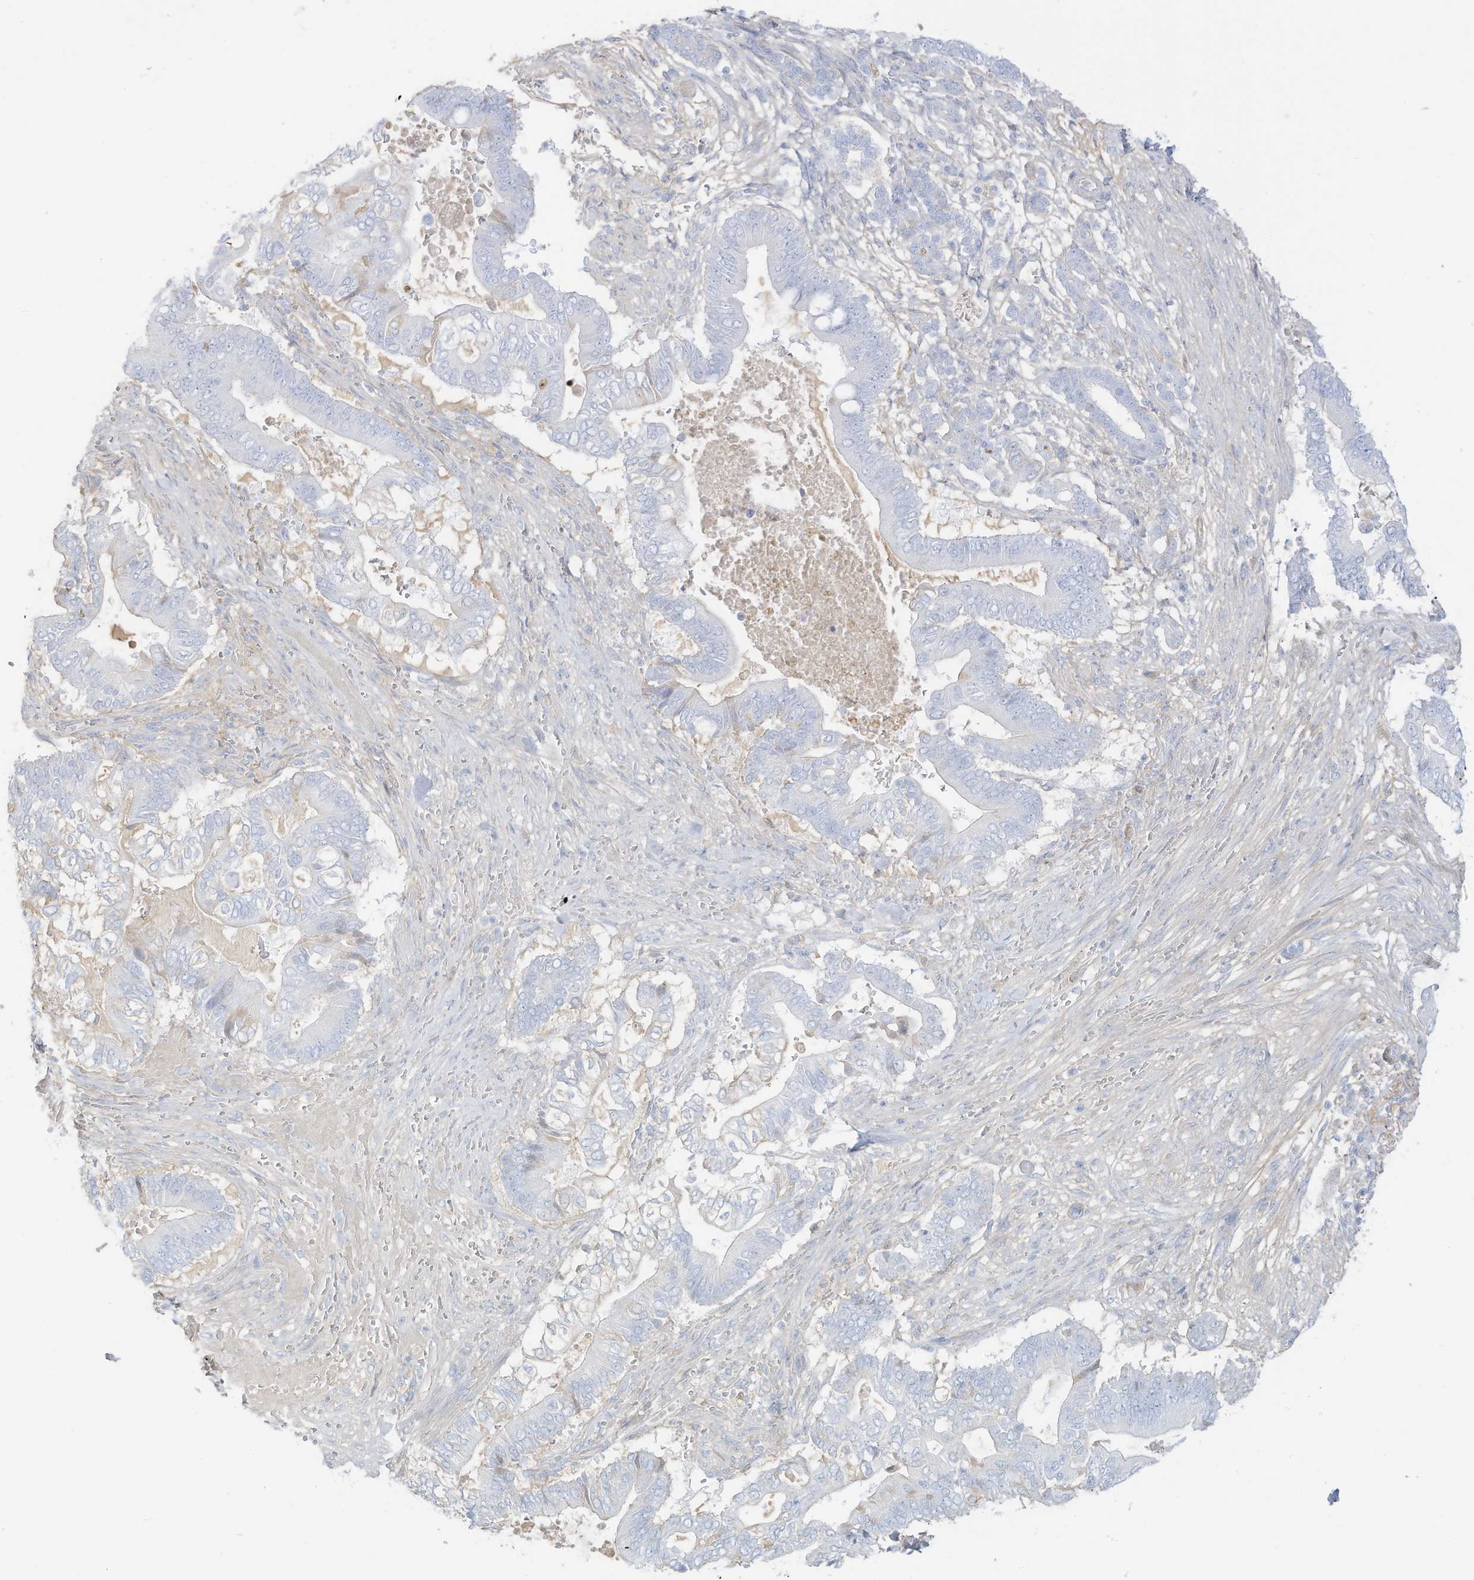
{"staining": {"intensity": "negative", "quantity": "none", "location": "none"}, "tissue": "pancreatic cancer", "cell_type": "Tumor cells", "image_type": "cancer", "snomed": [{"axis": "morphology", "description": "Adenocarcinoma, NOS"}, {"axis": "topography", "description": "Pancreas"}], "caption": "IHC photomicrograph of neoplastic tissue: human adenocarcinoma (pancreatic) stained with DAB exhibits no significant protein staining in tumor cells.", "gene": "HSD17B13", "patient": {"sex": "male", "age": 68}}